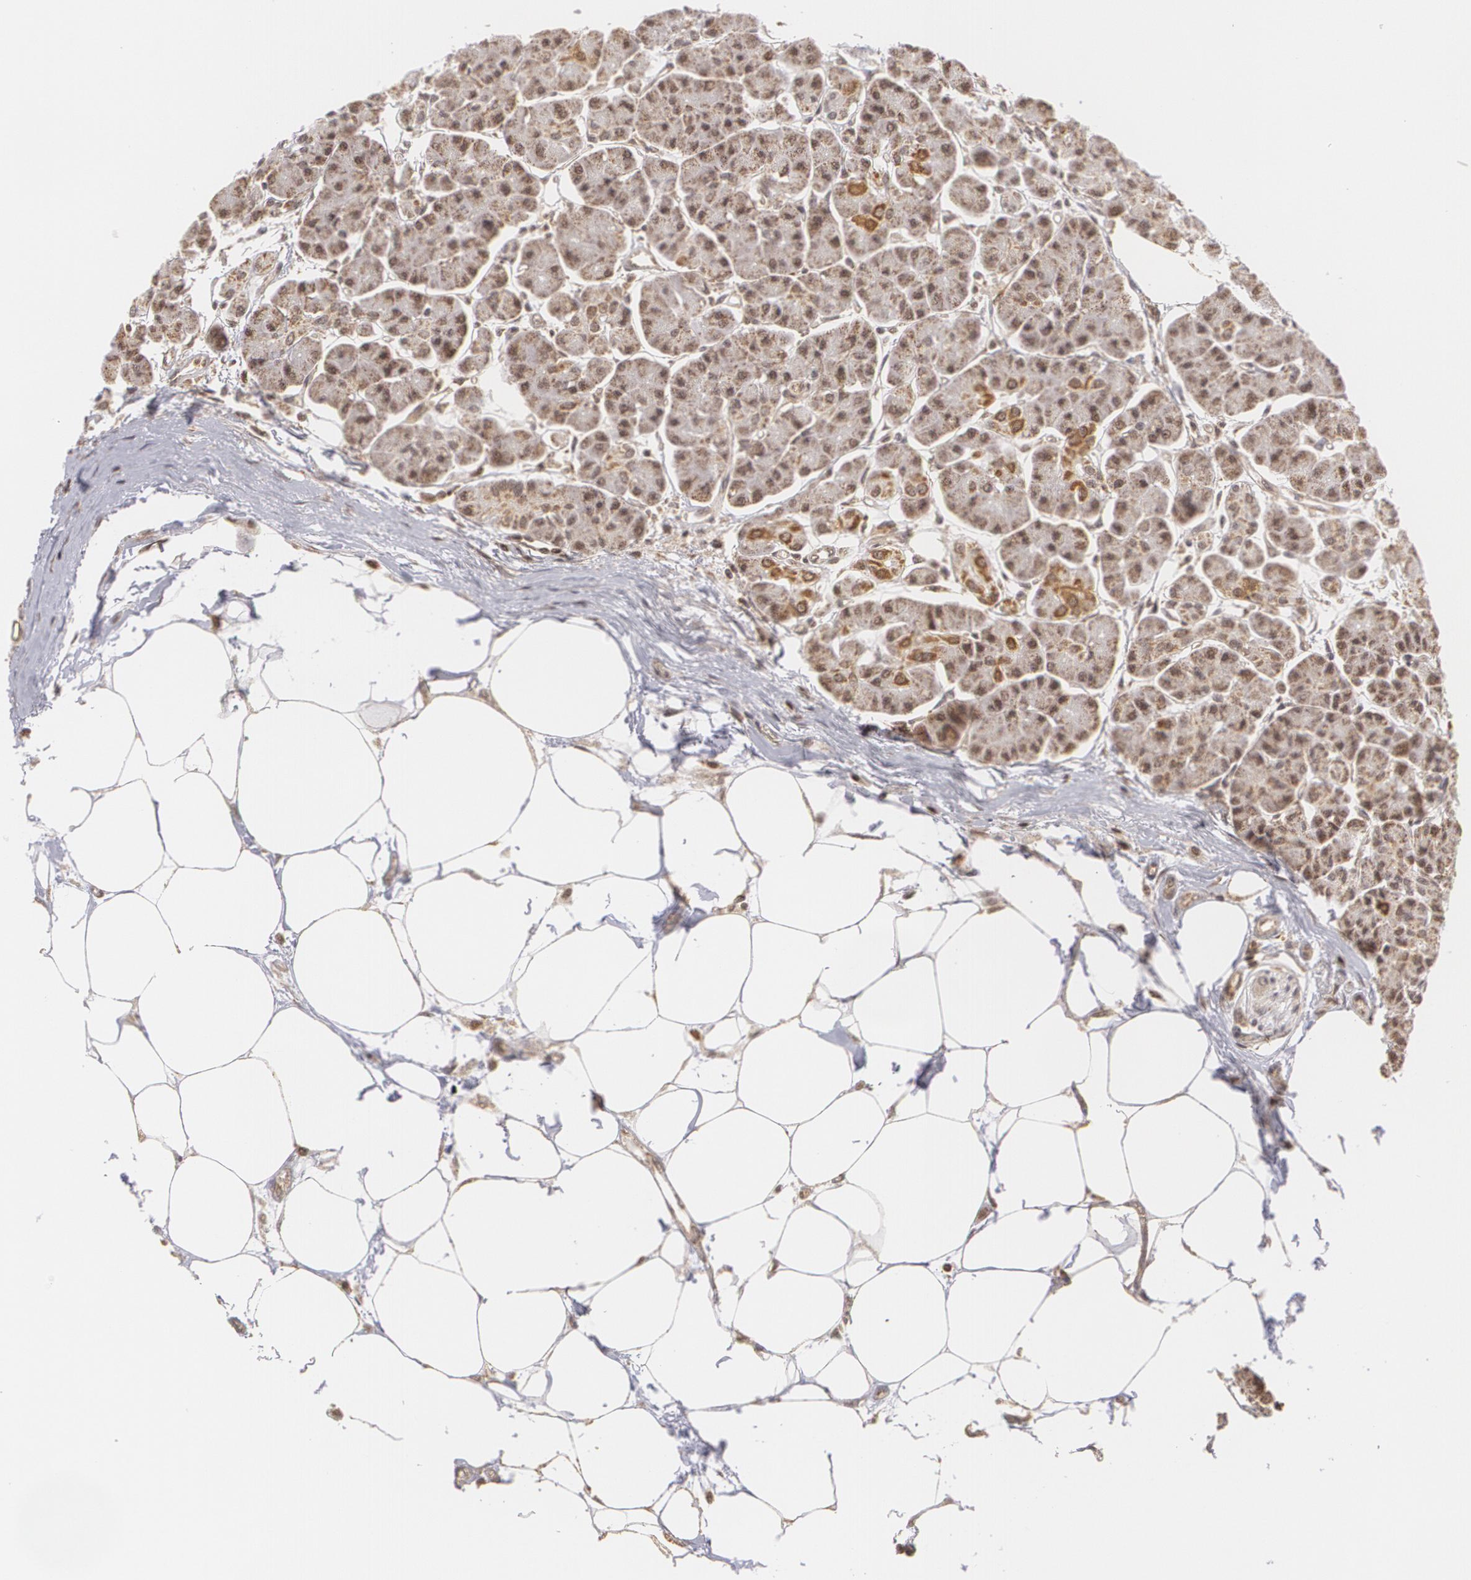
{"staining": {"intensity": "moderate", "quantity": ">75%", "location": "cytoplasmic/membranous"}, "tissue": "pancreas", "cell_type": "Exocrine glandular cells", "image_type": "normal", "snomed": [{"axis": "morphology", "description": "Normal tissue, NOS"}, {"axis": "topography", "description": "Pancreas"}, {"axis": "topography", "description": "Duodenum"}], "caption": "Immunohistochemical staining of normal pancreas shows medium levels of moderate cytoplasmic/membranous expression in about >75% of exocrine glandular cells. The protein of interest is stained brown, and the nuclei are stained in blue (DAB IHC with brightfield microscopy, high magnification).", "gene": "MXD1", "patient": {"sex": "male", "age": 79}}